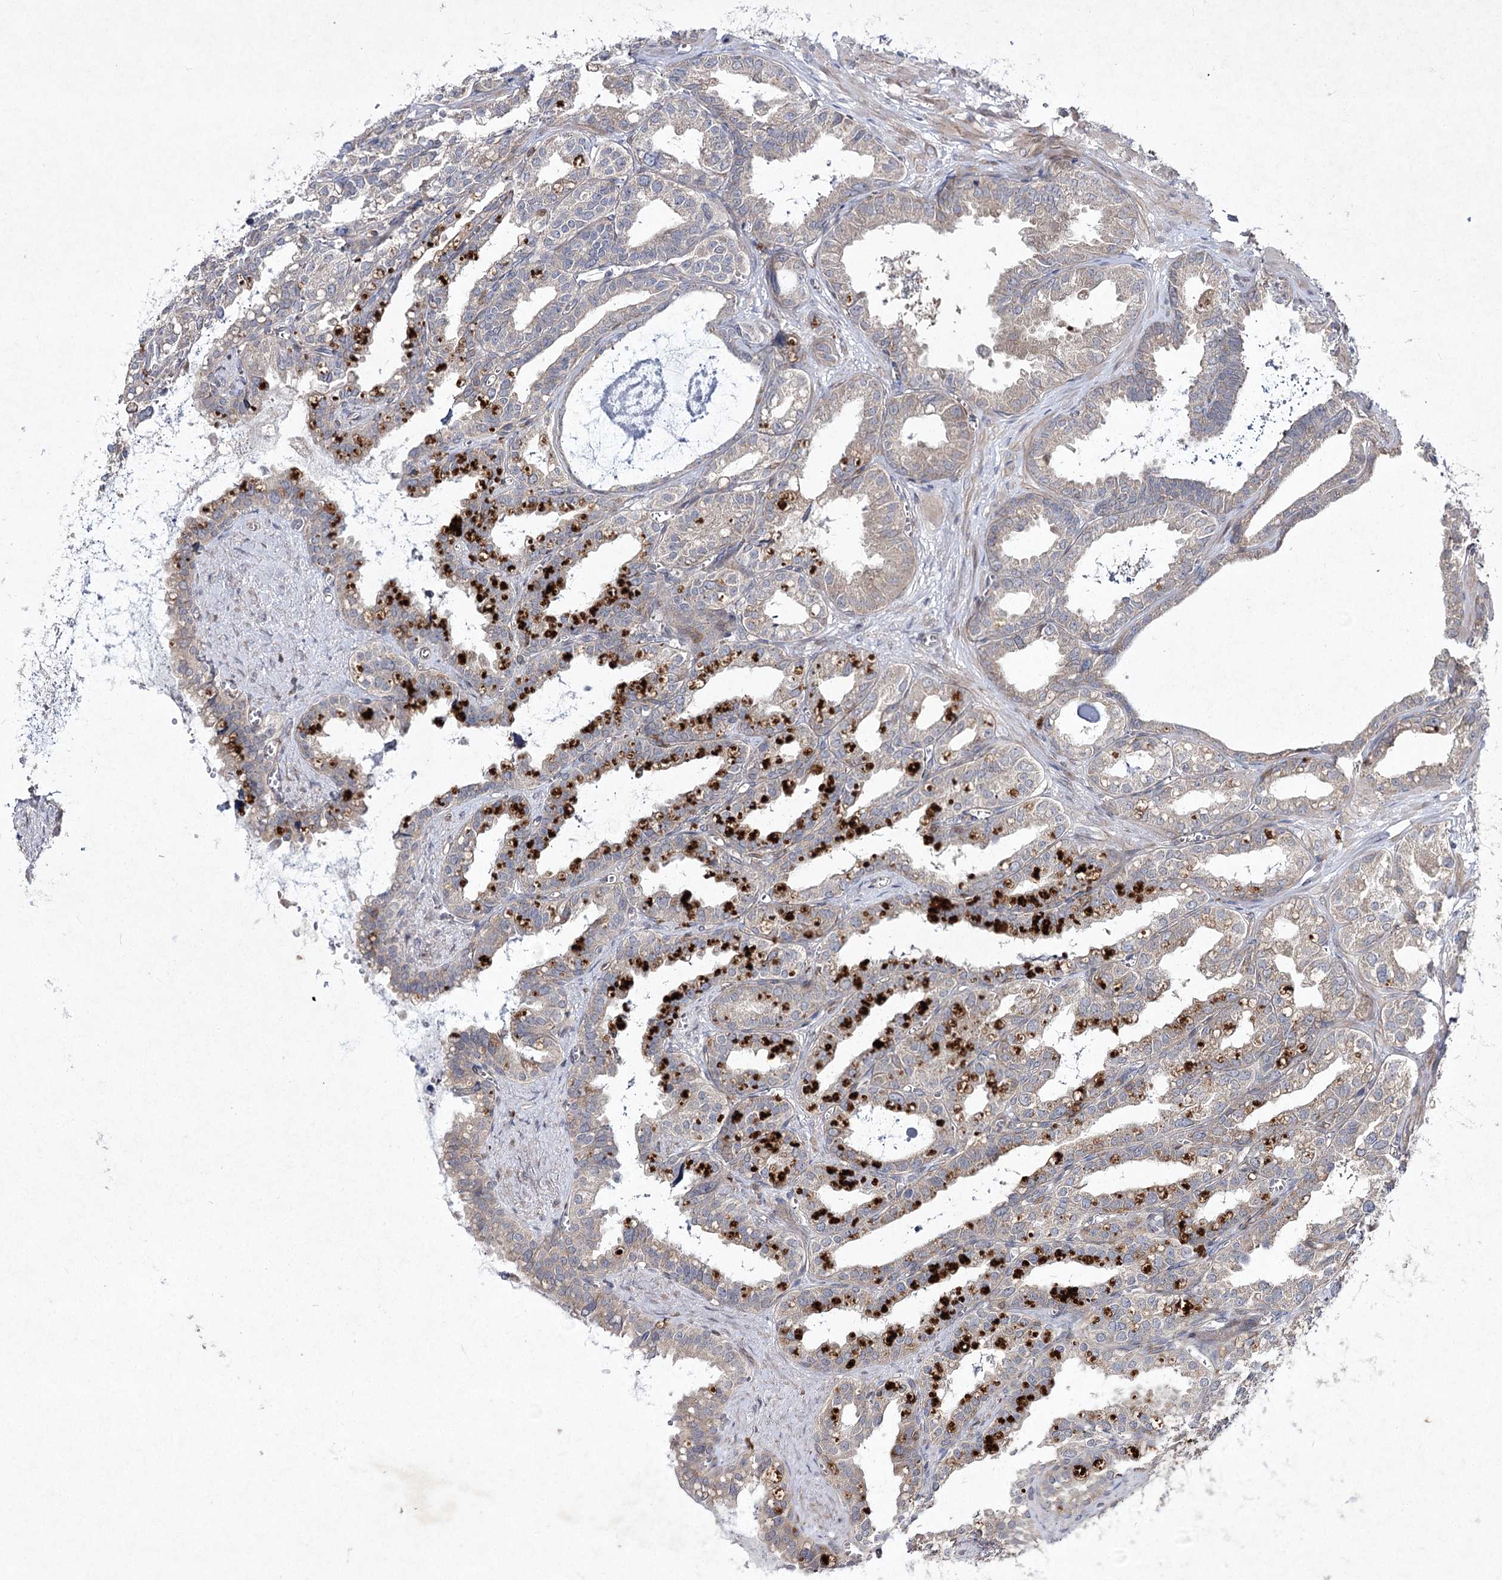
{"staining": {"intensity": "weak", "quantity": "25%-75%", "location": "cytoplasmic/membranous"}, "tissue": "seminal vesicle", "cell_type": "Glandular cells", "image_type": "normal", "snomed": [{"axis": "morphology", "description": "Normal tissue, NOS"}, {"axis": "topography", "description": "Prostate"}, {"axis": "topography", "description": "Seminal veicle"}], "caption": "Weak cytoplasmic/membranous staining is appreciated in about 25%-75% of glandular cells in unremarkable seminal vesicle.", "gene": "CIB2", "patient": {"sex": "male", "age": 51}}